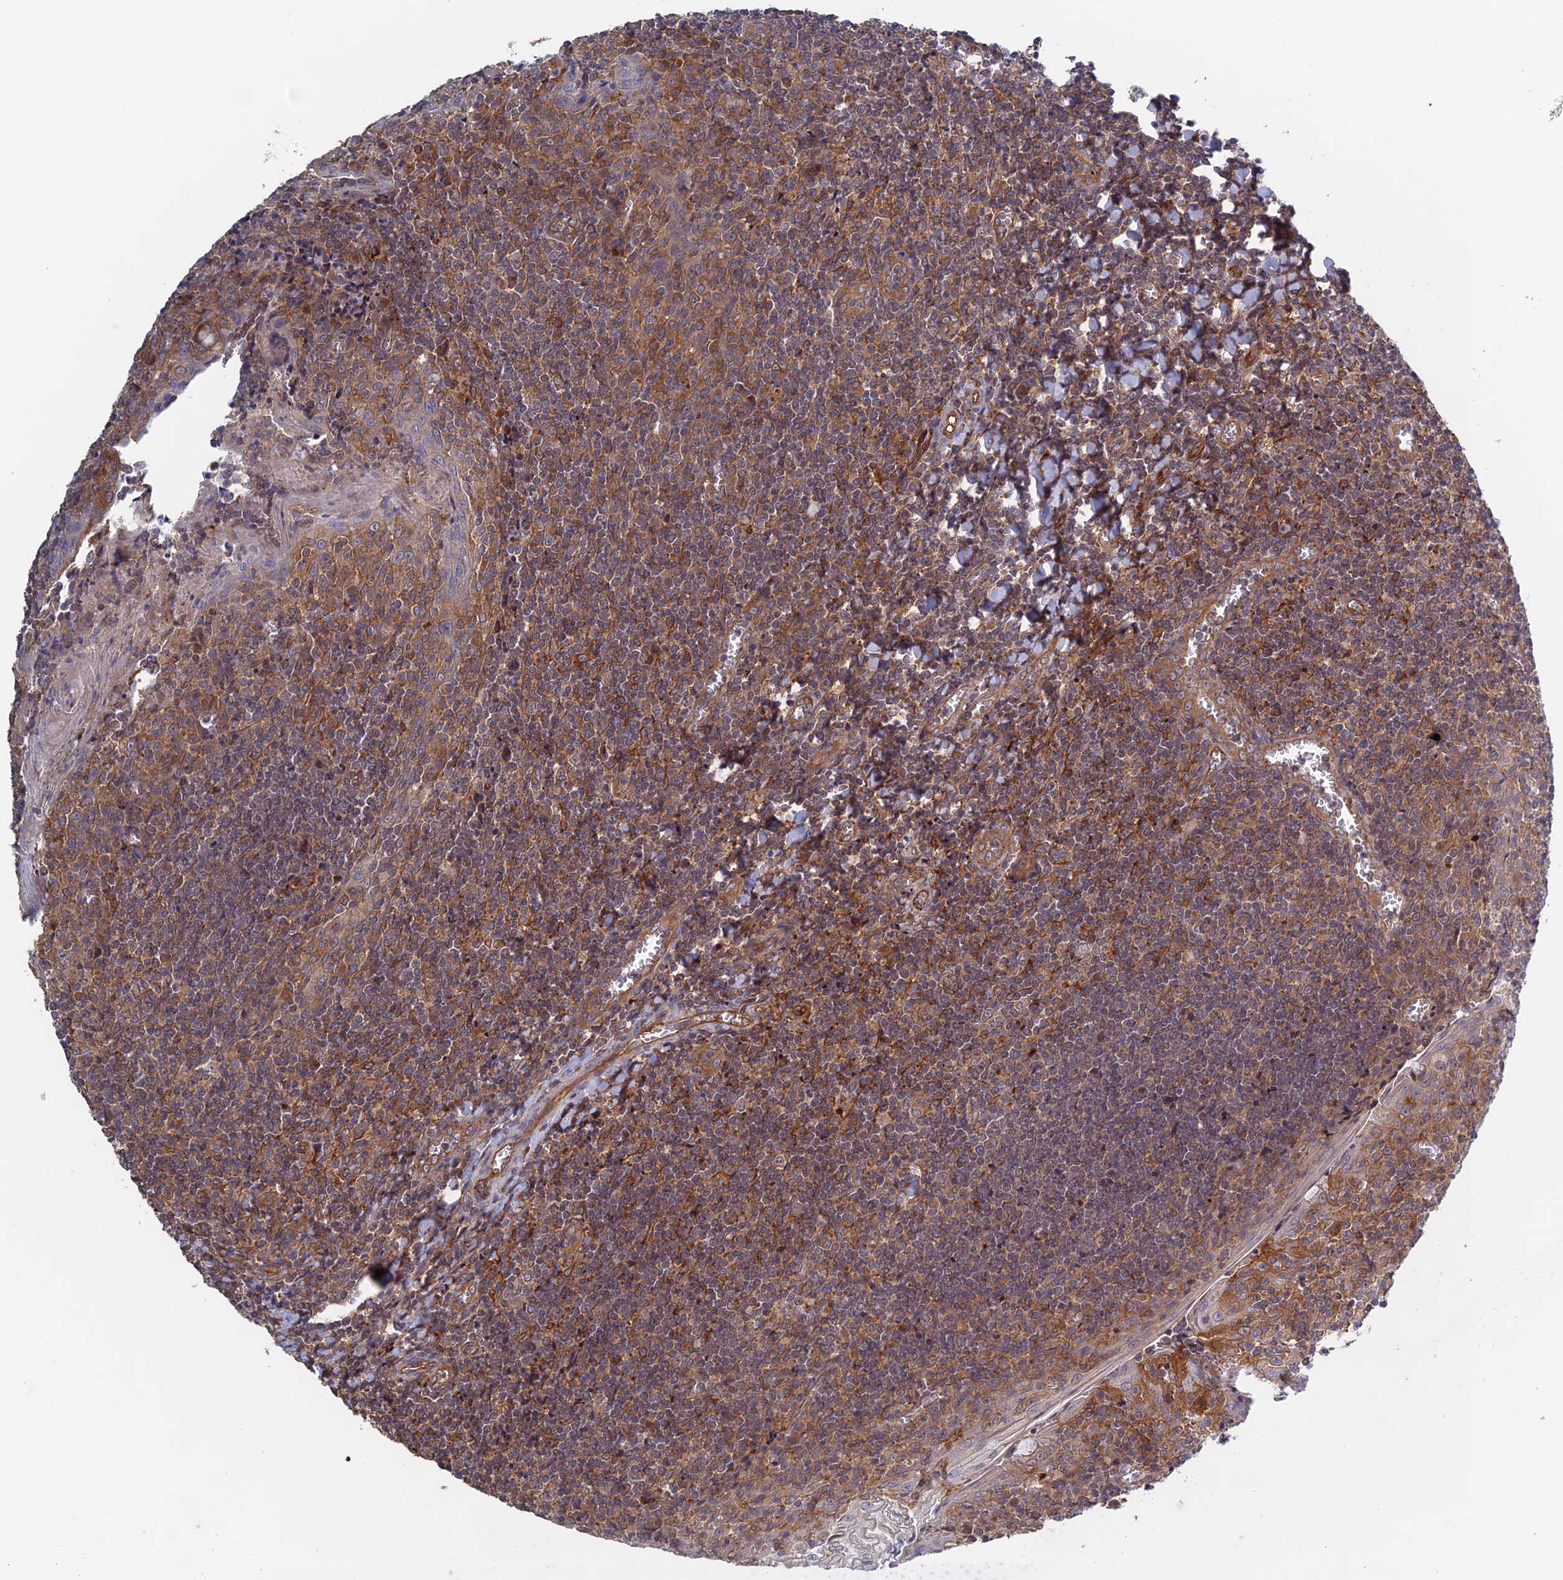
{"staining": {"intensity": "weak", "quantity": "25%-75%", "location": "cytoplasmic/membranous"}, "tissue": "tonsil", "cell_type": "Germinal center cells", "image_type": "normal", "snomed": [{"axis": "morphology", "description": "Normal tissue, NOS"}, {"axis": "topography", "description": "Tonsil"}], "caption": "Immunohistochemical staining of normal human tonsil shows low levels of weak cytoplasmic/membranous positivity in about 25%-75% of germinal center cells. The staining was performed using DAB to visualize the protein expression in brown, while the nuclei were stained in blue with hematoxylin (Magnification: 20x).", "gene": "NUDT16L1", "patient": {"sex": "male", "age": 27}}